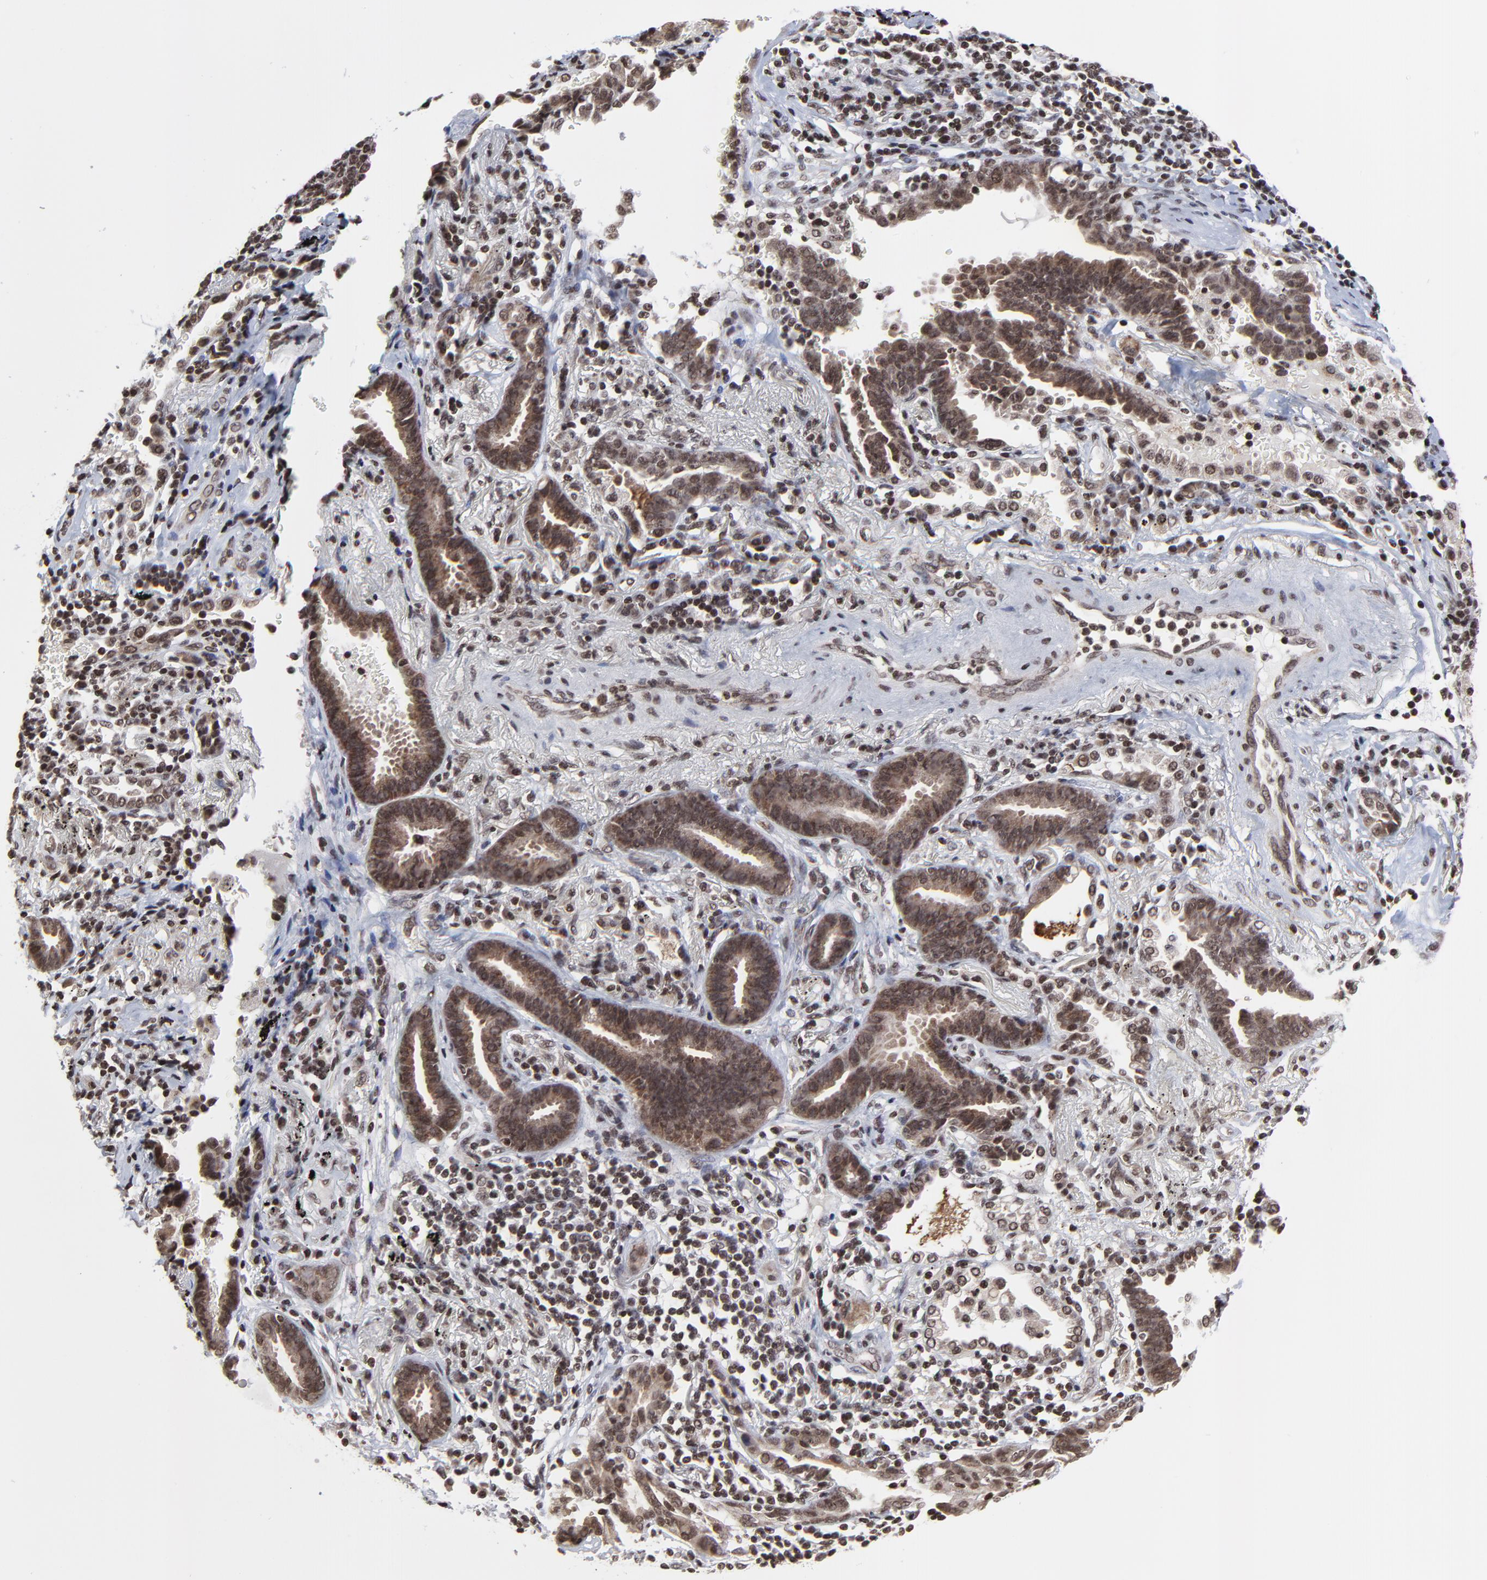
{"staining": {"intensity": "strong", "quantity": ">75%", "location": "cytoplasmic/membranous,nuclear"}, "tissue": "lung cancer", "cell_type": "Tumor cells", "image_type": "cancer", "snomed": [{"axis": "morphology", "description": "Adenocarcinoma, NOS"}, {"axis": "topography", "description": "Lung"}], "caption": "Lung adenocarcinoma stained with a protein marker displays strong staining in tumor cells.", "gene": "ZNF777", "patient": {"sex": "female", "age": 64}}